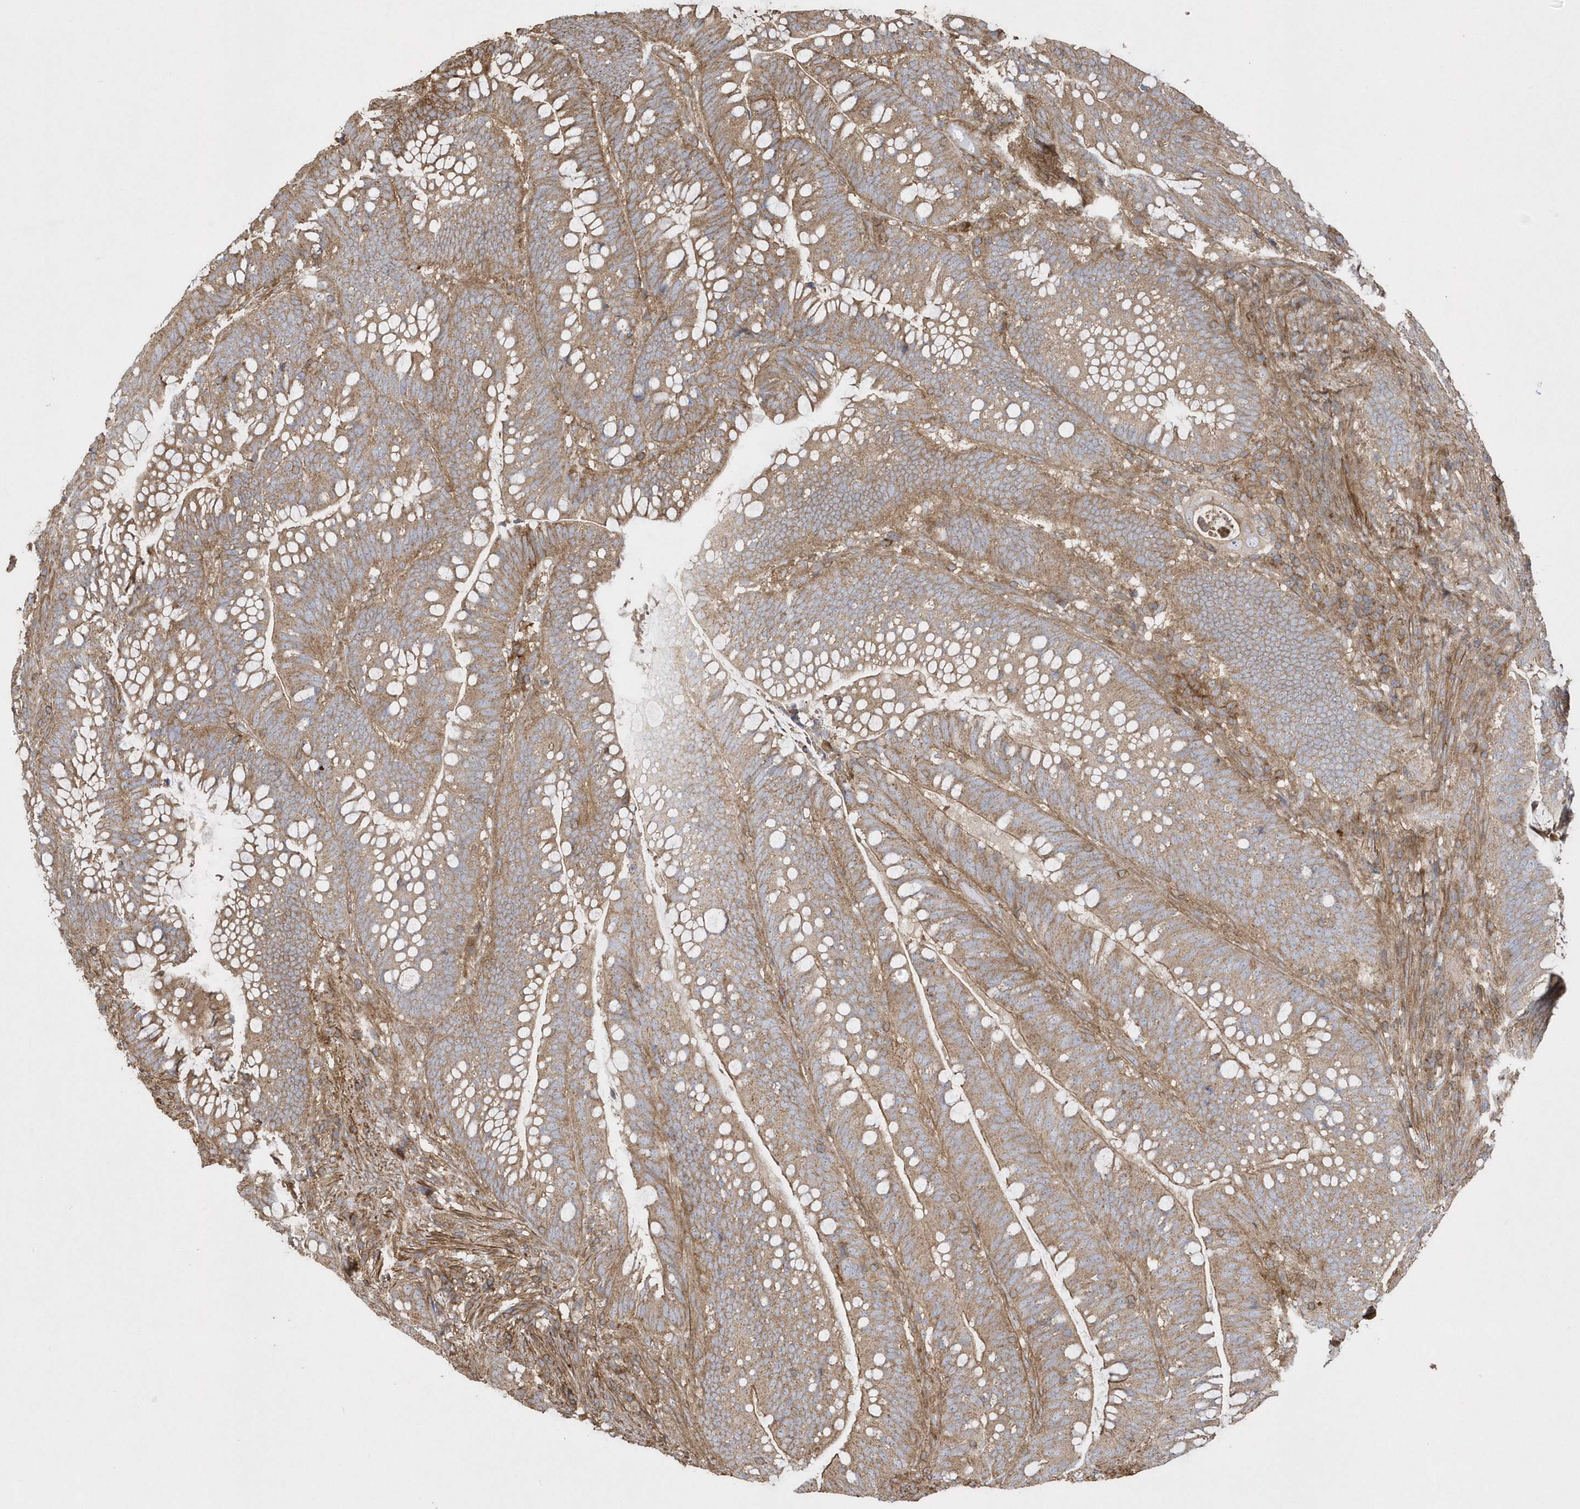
{"staining": {"intensity": "moderate", "quantity": ">75%", "location": "cytoplasmic/membranous"}, "tissue": "colorectal cancer", "cell_type": "Tumor cells", "image_type": "cancer", "snomed": [{"axis": "morphology", "description": "Adenocarcinoma, NOS"}, {"axis": "topography", "description": "Colon"}], "caption": "Brown immunohistochemical staining in colorectal cancer (adenocarcinoma) shows moderate cytoplasmic/membranous staining in approximately >75% of tumor cells.", "gene": "SENP8", "patient": {"sex": "female", "age": 66}}